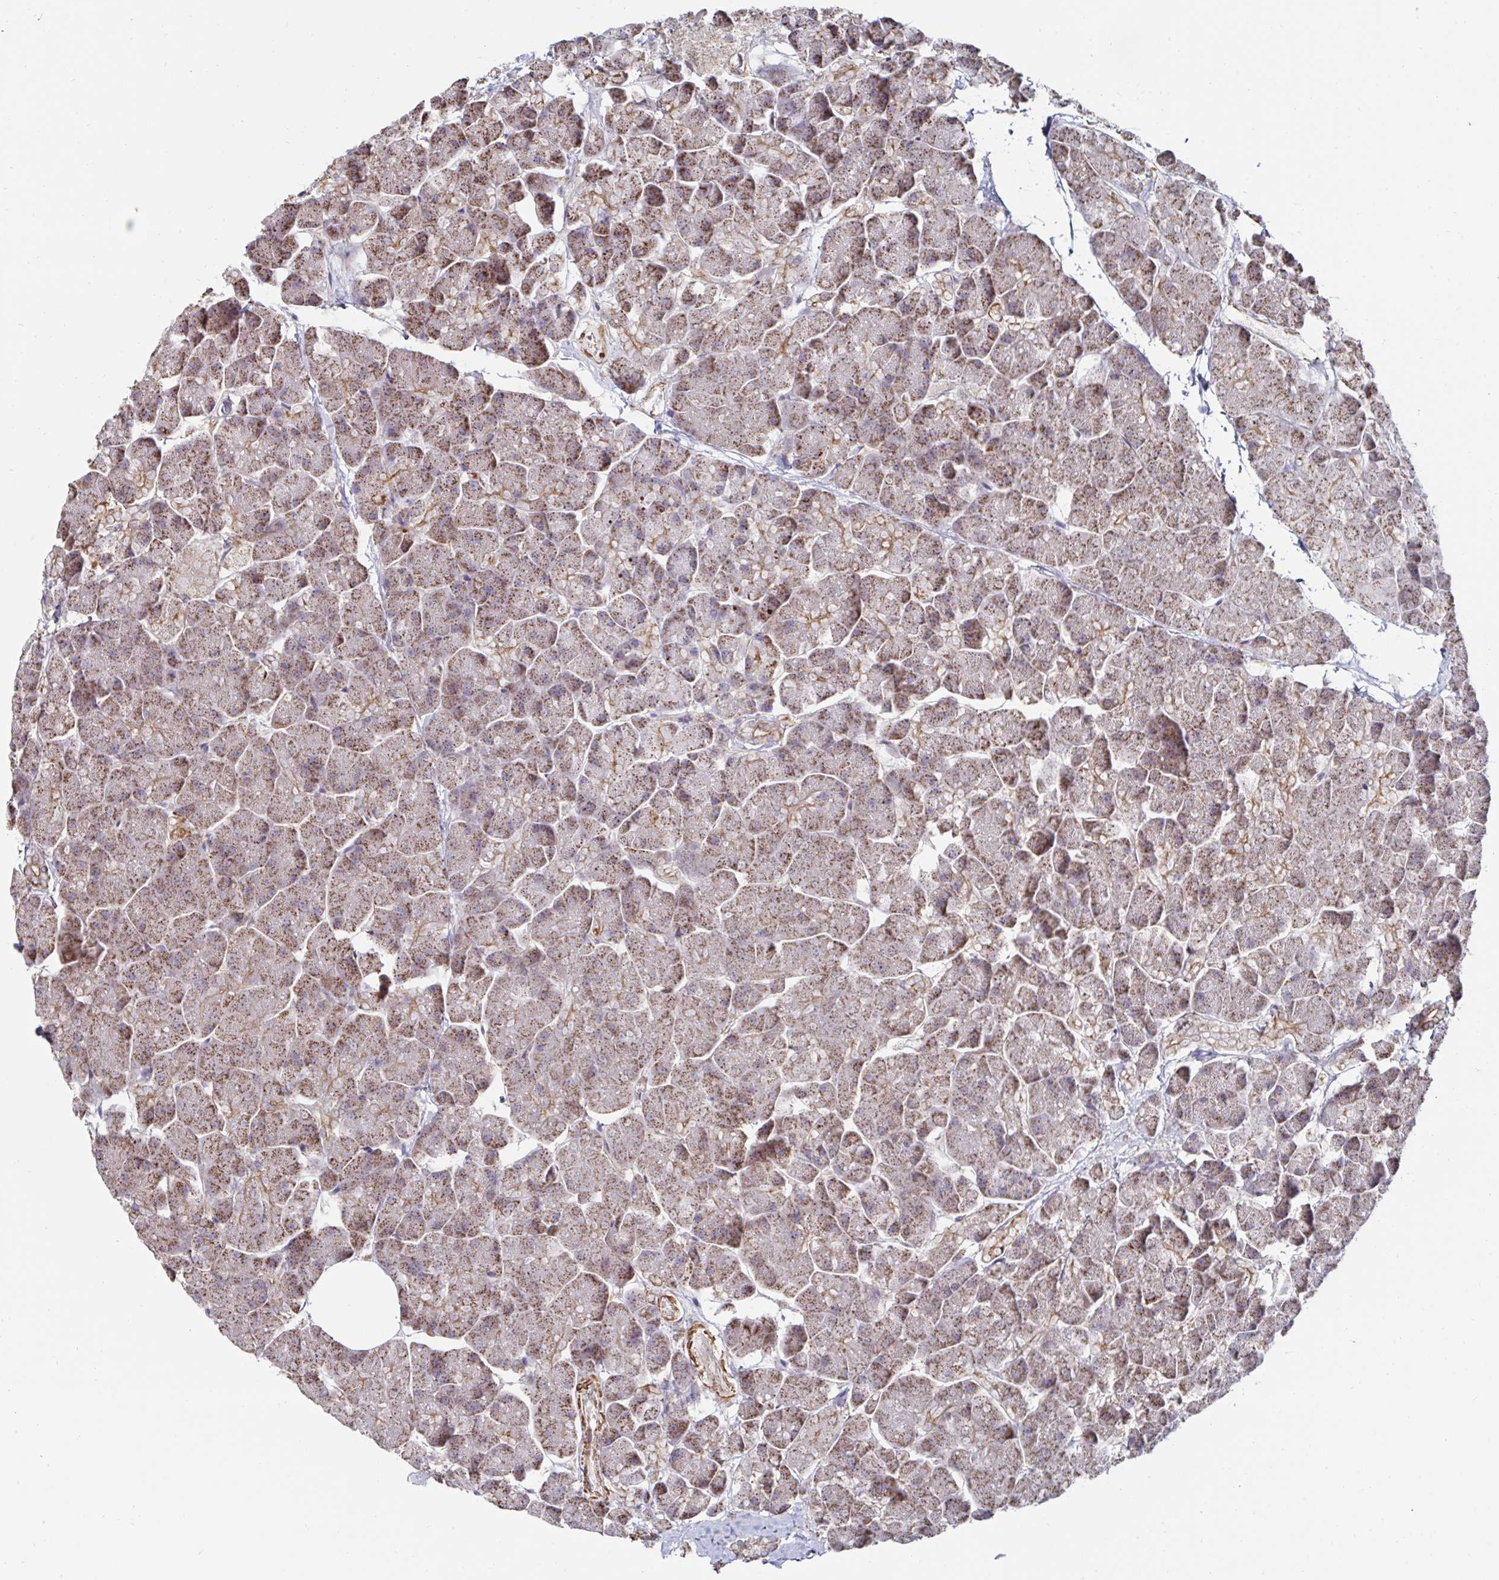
{"staining": {"intensity": "moderate", "quantity": ">75%", "location": "cytoplasmic/membranous"}, "tissue": "pancreas", "cell_type": "Exocrine glandular cells", "image_type": "normal", "snomed": [{"axis": "morphology", "description": "Normal tissue, NOS"}, {"axis": "topography", "description": "Pancreas"}, {"axis": "topography", "description": "Peripheral nerve tissue"}], "caption": "A brown stain shows moderate cytoplasmic/membranous expression of a protein in exocrine glandular cells of benign human pancreas.", "gene": "DZANK1", "patient": {"sex": "male", "age": 54}}